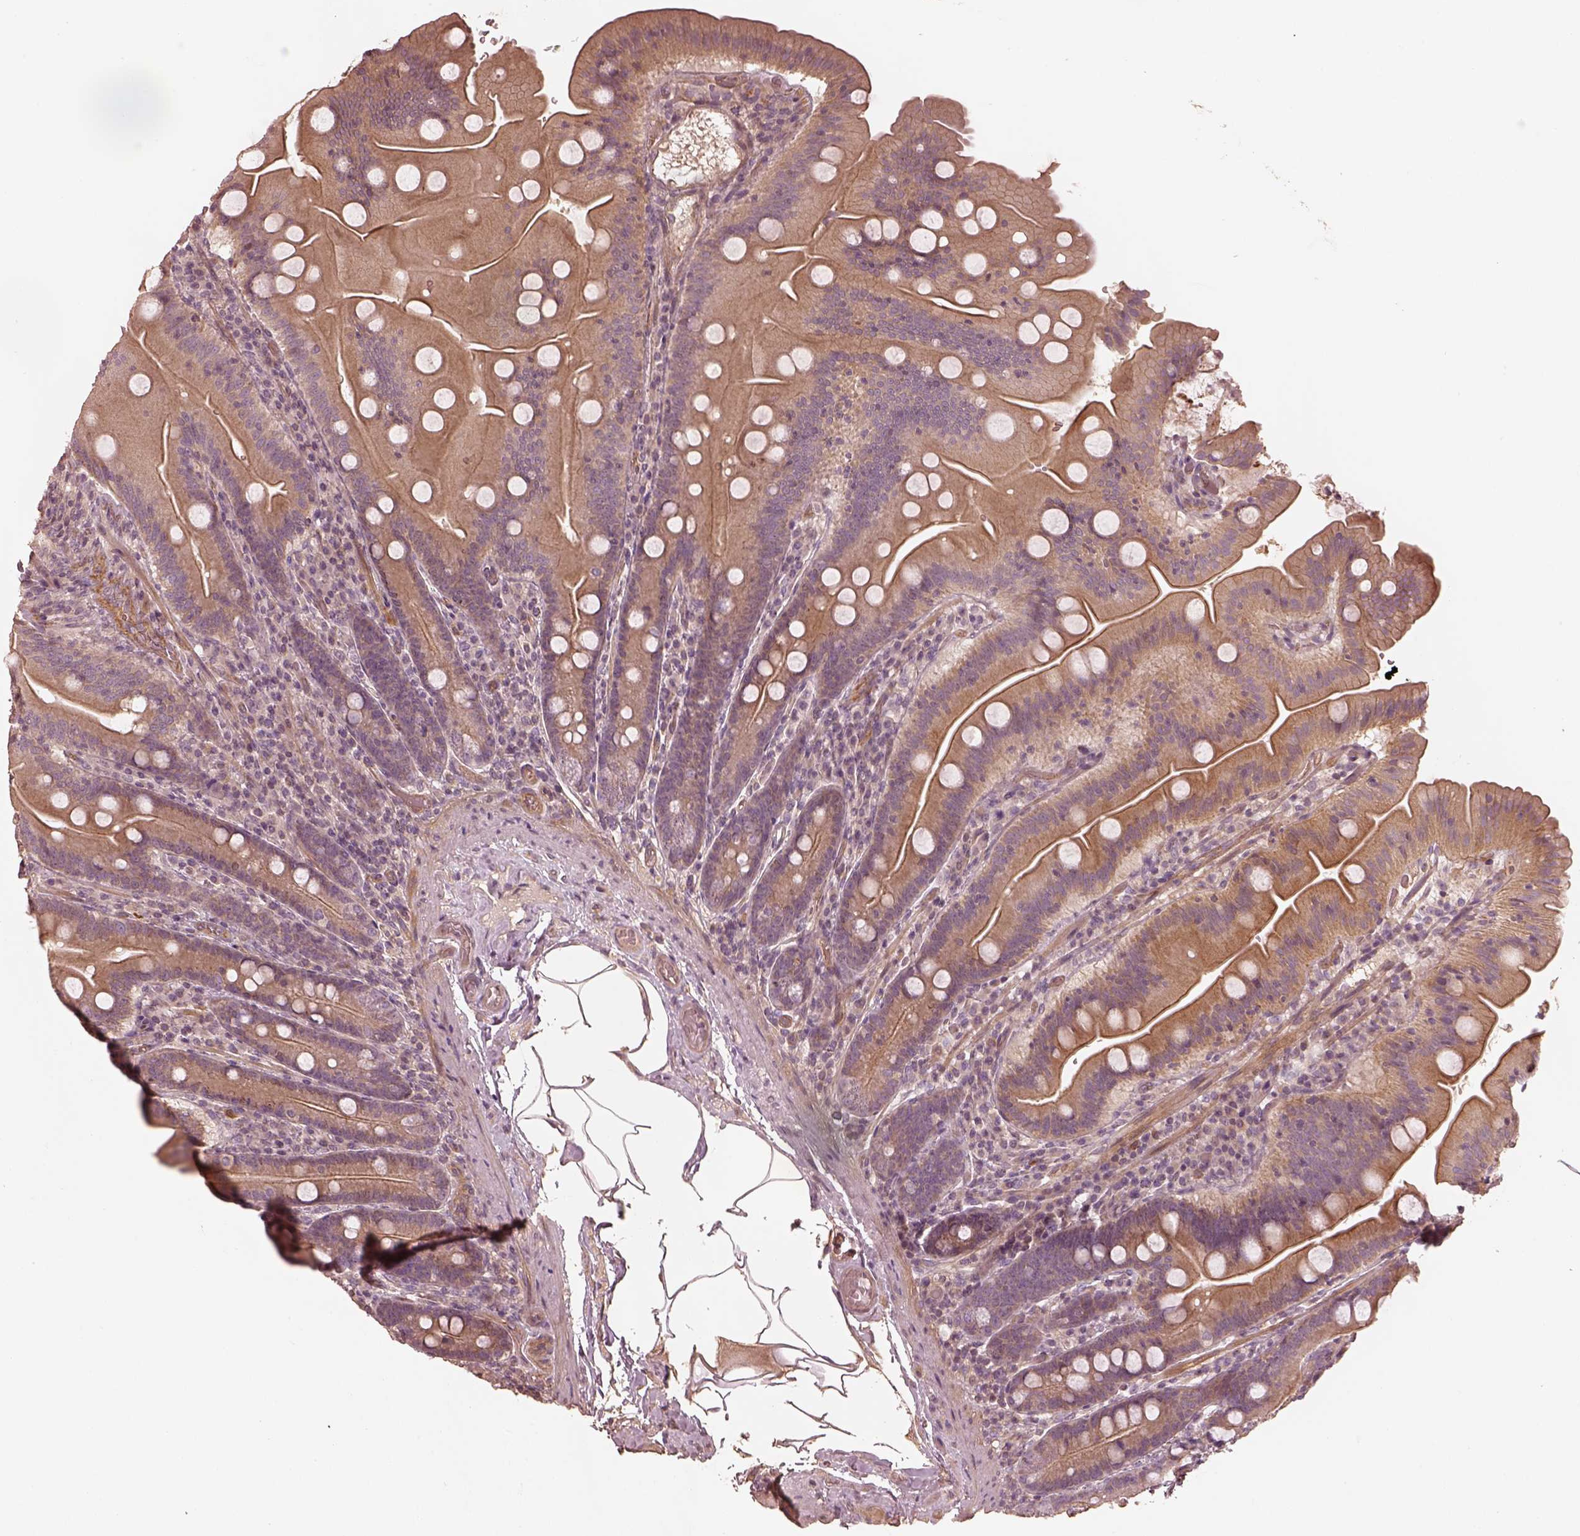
{"staining": {"intensity": "moderate", "quantity": ">75%", "location": "cytoplasmic/membranous"}, "tissue": "small intestine", "cell_type": "Glandular cells", "image_type": "normal", "snomed": [{"axis": "morphology", "description": "Normal tissue, NOS"}, {"axis": "topography", "description": "Small intestine"}], "caption": "This image exhibits immunohistochemistry (IHC) staining of unremarkable small intestine, with medium moderate cytoplasmic/membranous staining in about >75% of glandular cells.", "gene": "OTOGL", "patient": {"sex": "male", "age": 37}}